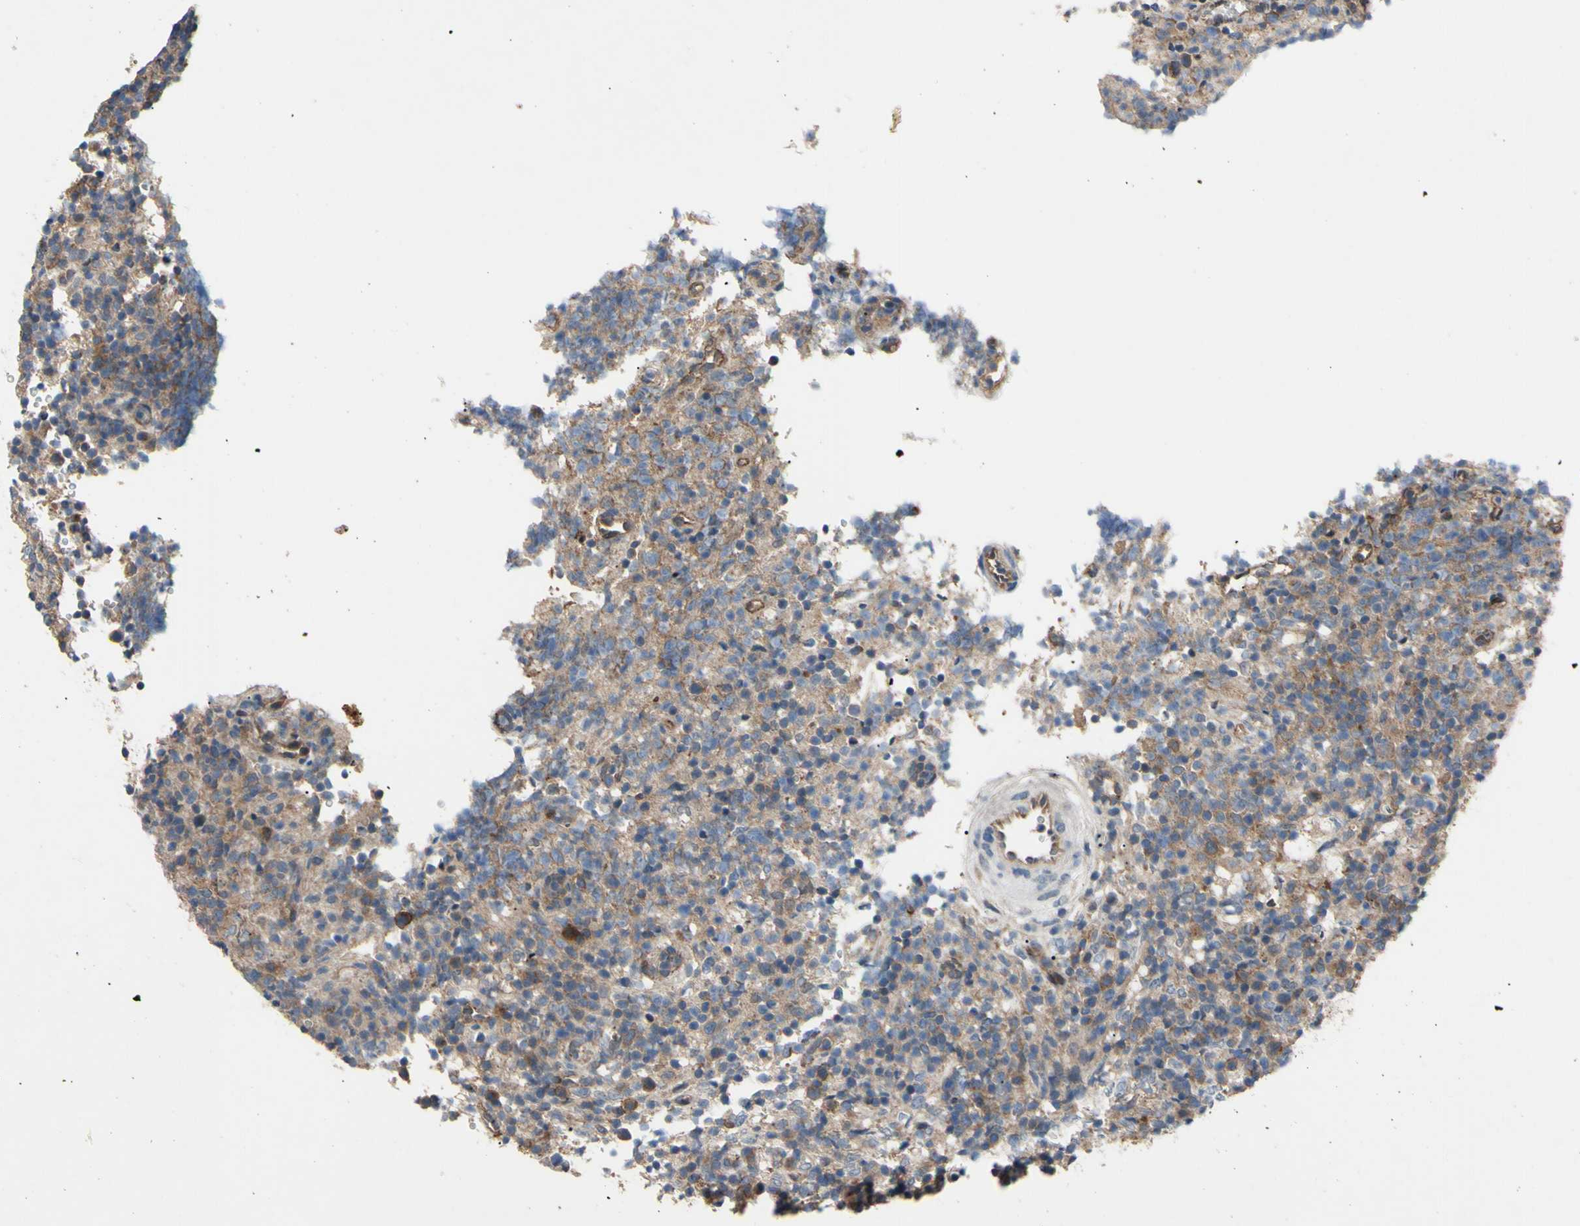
{"staining": {"intensity": "moderate", "quantity": ">75%", "location": "cytoplasmic/membranous"}, "tissue": "lymphoma", "cell_type": "Tumor cells", "image_type": "cancer", "snomed": [{"axis": "morphology", "description": "Malignant lymphoma, non-Hodgkin's type, High grade"}, {"axis": "topography", "description": "Lymph node"}], "caption": "A photomicrograph of human lymphoma stained for a protein reveals moderate cytoplasmic/membranous brown staining in tumor cells.", "gene": "HILPDA", "patient": {"sex": "female", "age": 76}}